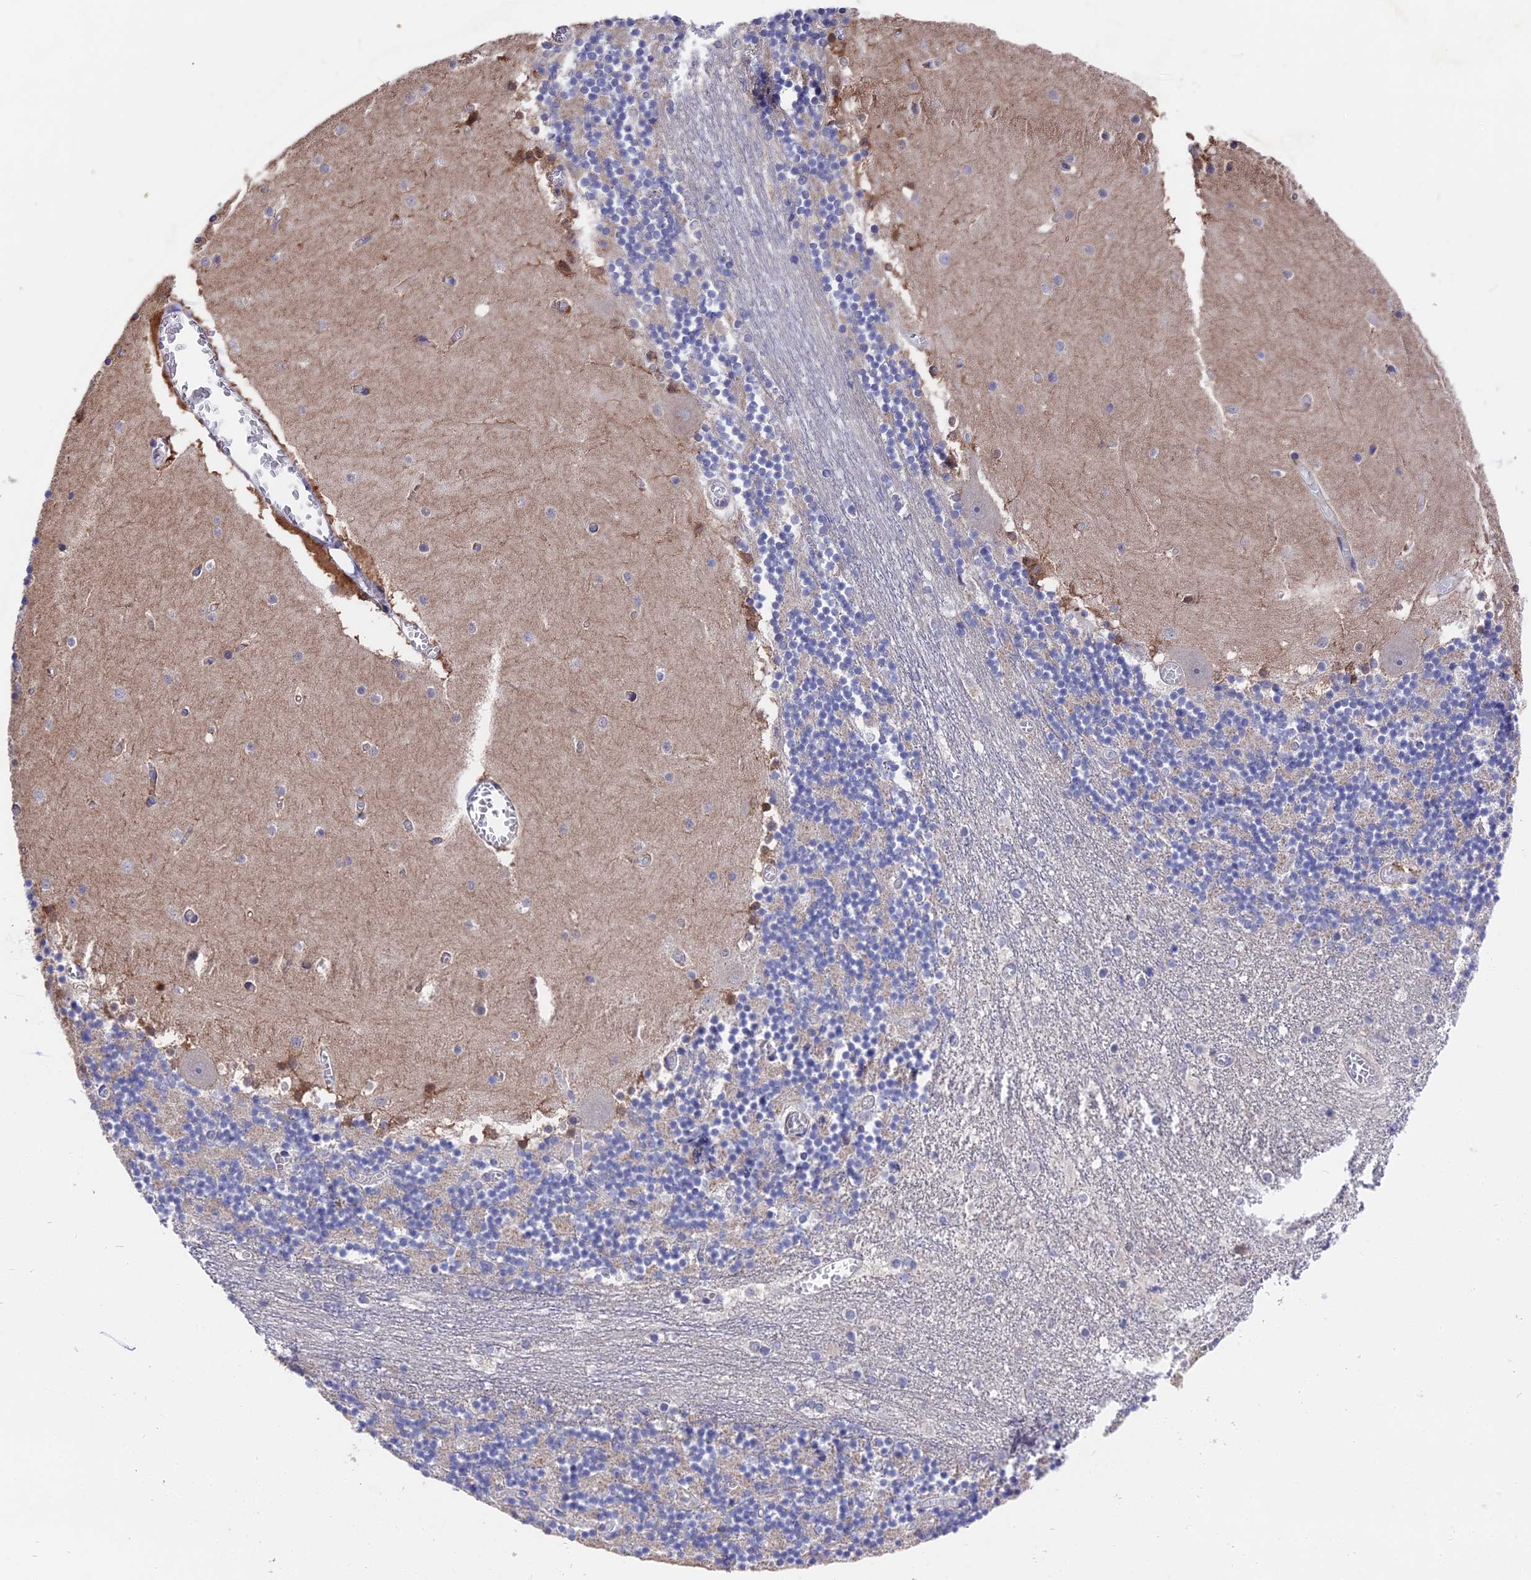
{"staining": {"intensity": "negative", "quantity": "none", "location": "none"}, "tissue": "cerebellum", "cell_type": "Cells in granular layer", "image_type": "normal", "snomed": [{"axis": "morphology", "description": "Normal tissue, NOS"}, {"axis": "topography", "description": "Cerebellum"}], "caption": "Protein analysis of unremarkable cerebellum demonstrates no significant staining in cells in granular layer. (DAB IHC, high magnification).", "gene": "ZCCHC2", "patient": {"sex": "female", "age": 28}}